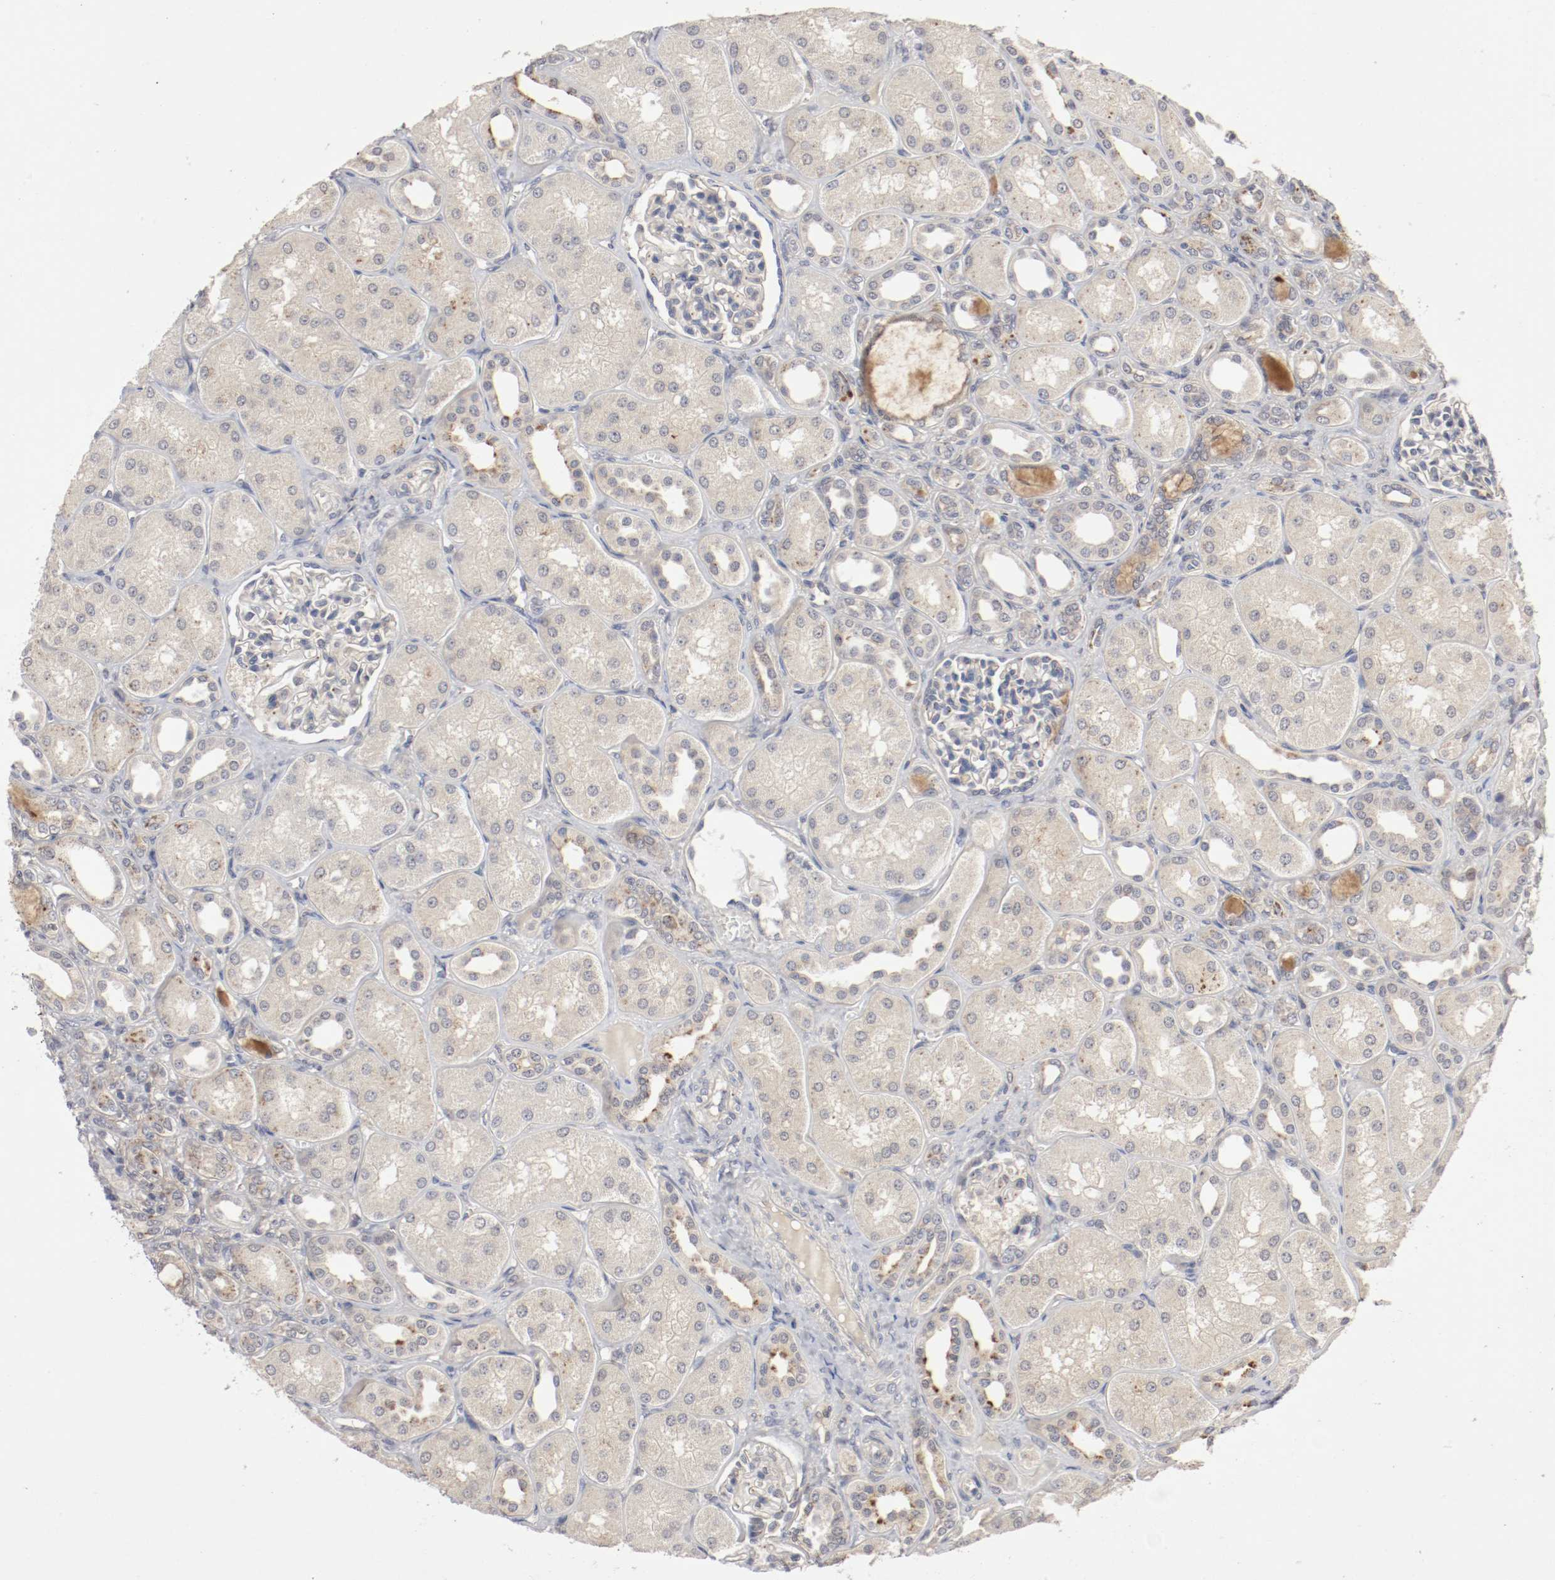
{"staining": {"intensity": "negative", "quantity": "none", "location": "none"}, "tissue": "kidney", "cell_type": "Cells in glomeruli", "image_type": "normal", "snomed": [{"axis": "morphology", "description": "Normal tissue, NOS"}, {"axis": "topography", "description": "Kidney"}], "caption": "High magnification brightfield microscopy of unremarkable kidney stained with DAB (brown) and counterstained with hematoxylin (blue): cells in glomeruli show no significant expression. Nuclei are stained in blue.", "gene": "REN", "patient": {"sex": "male", "age": 7}}